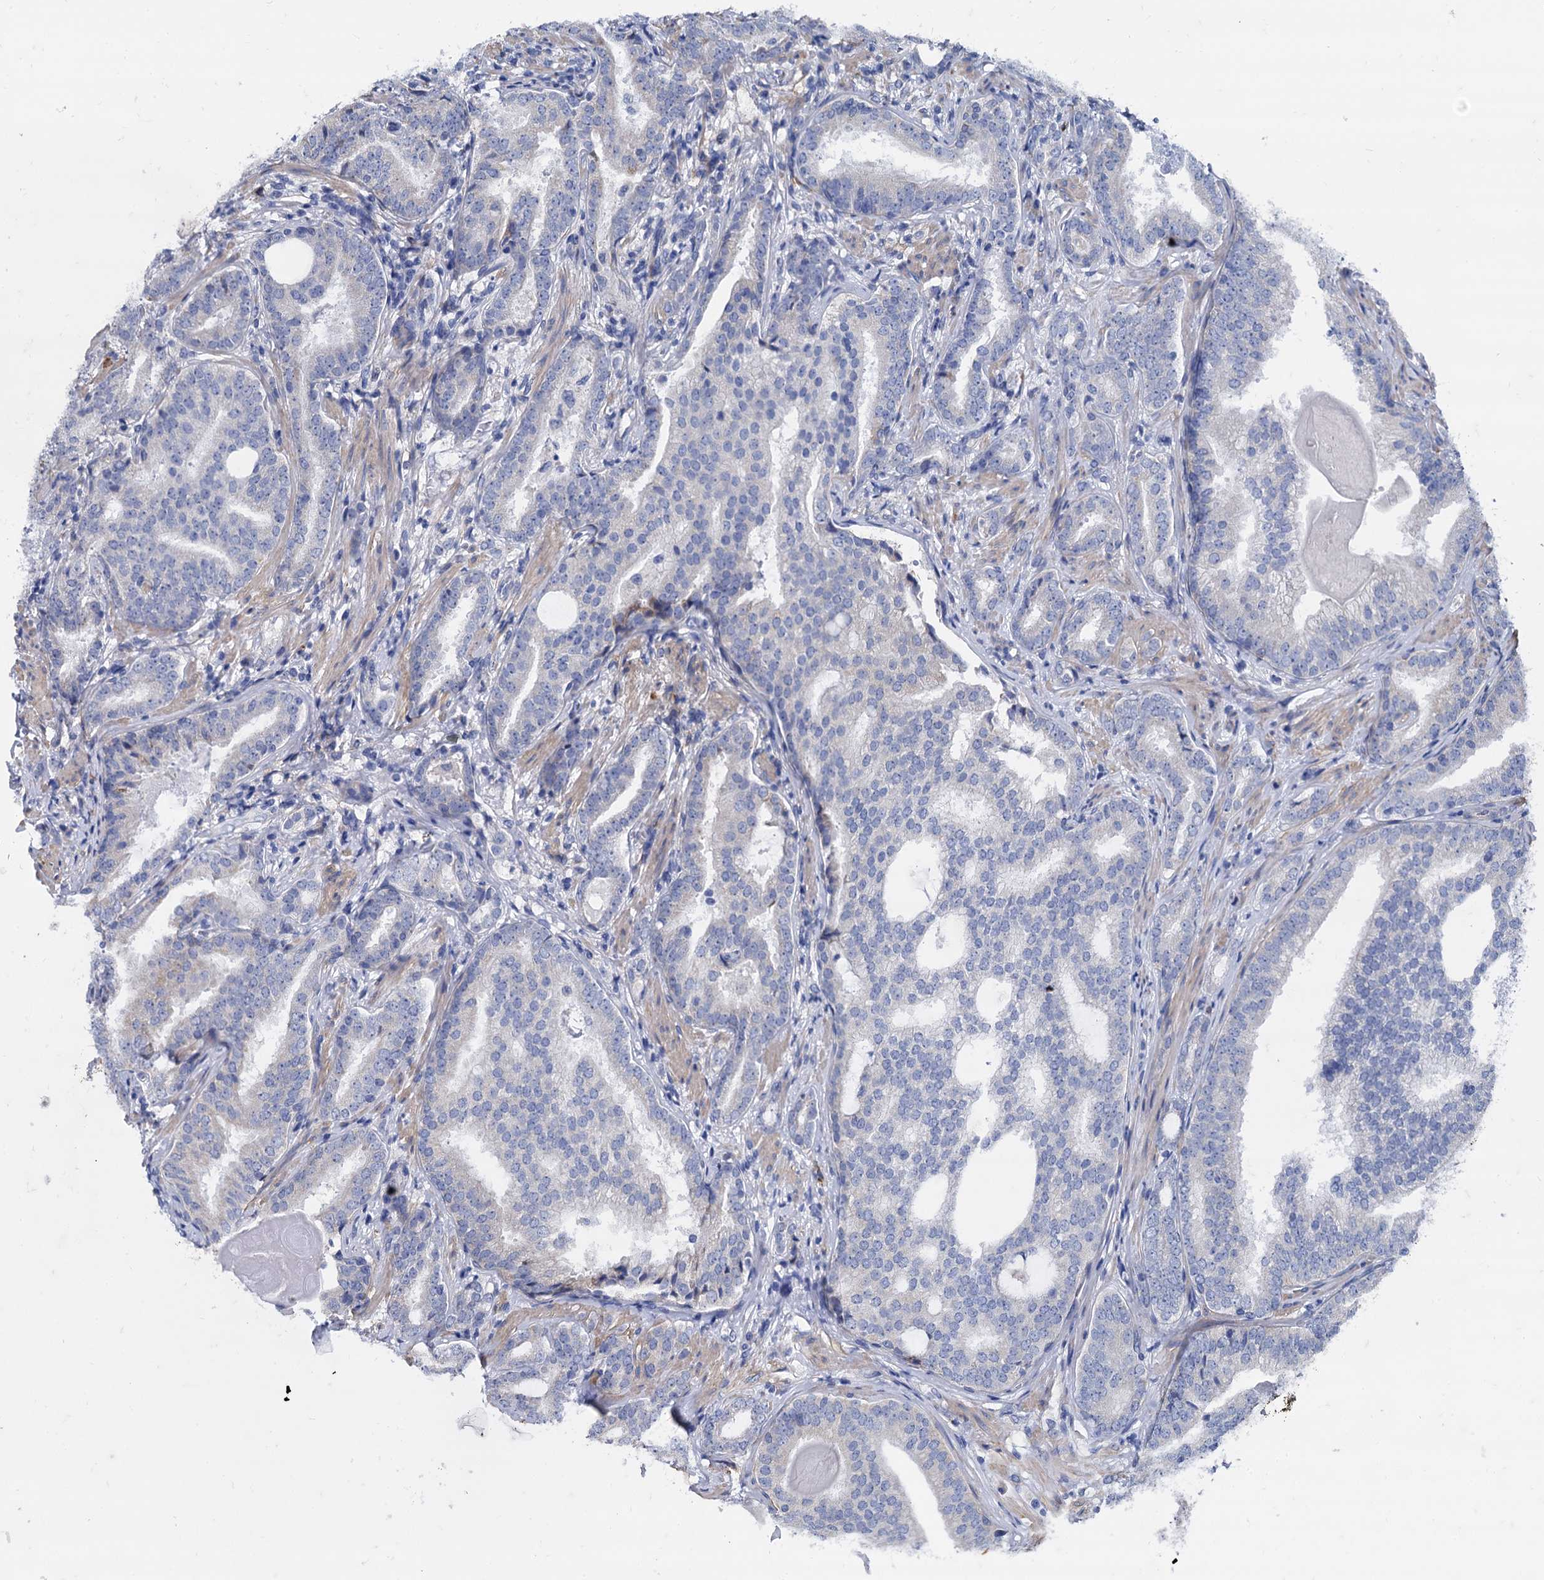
{"staining": {"intensity": "negative", "quantity": "none", "location": "none"}, "tissue": "prostate cancer", "cell_type": "Tumor cells", "image_type": "cancer", "snomed": [{"axis": "morphology", "description": "Adenocarcinoma, High grade"}, {"axis": "topography", "description": "Prostate"}], "caption": "Histopathology image shows no protein expression in tumor cells of prostate cancer tissue.", "gene": "FOXR2", "patient": {"sex": "male", "age": 68}}